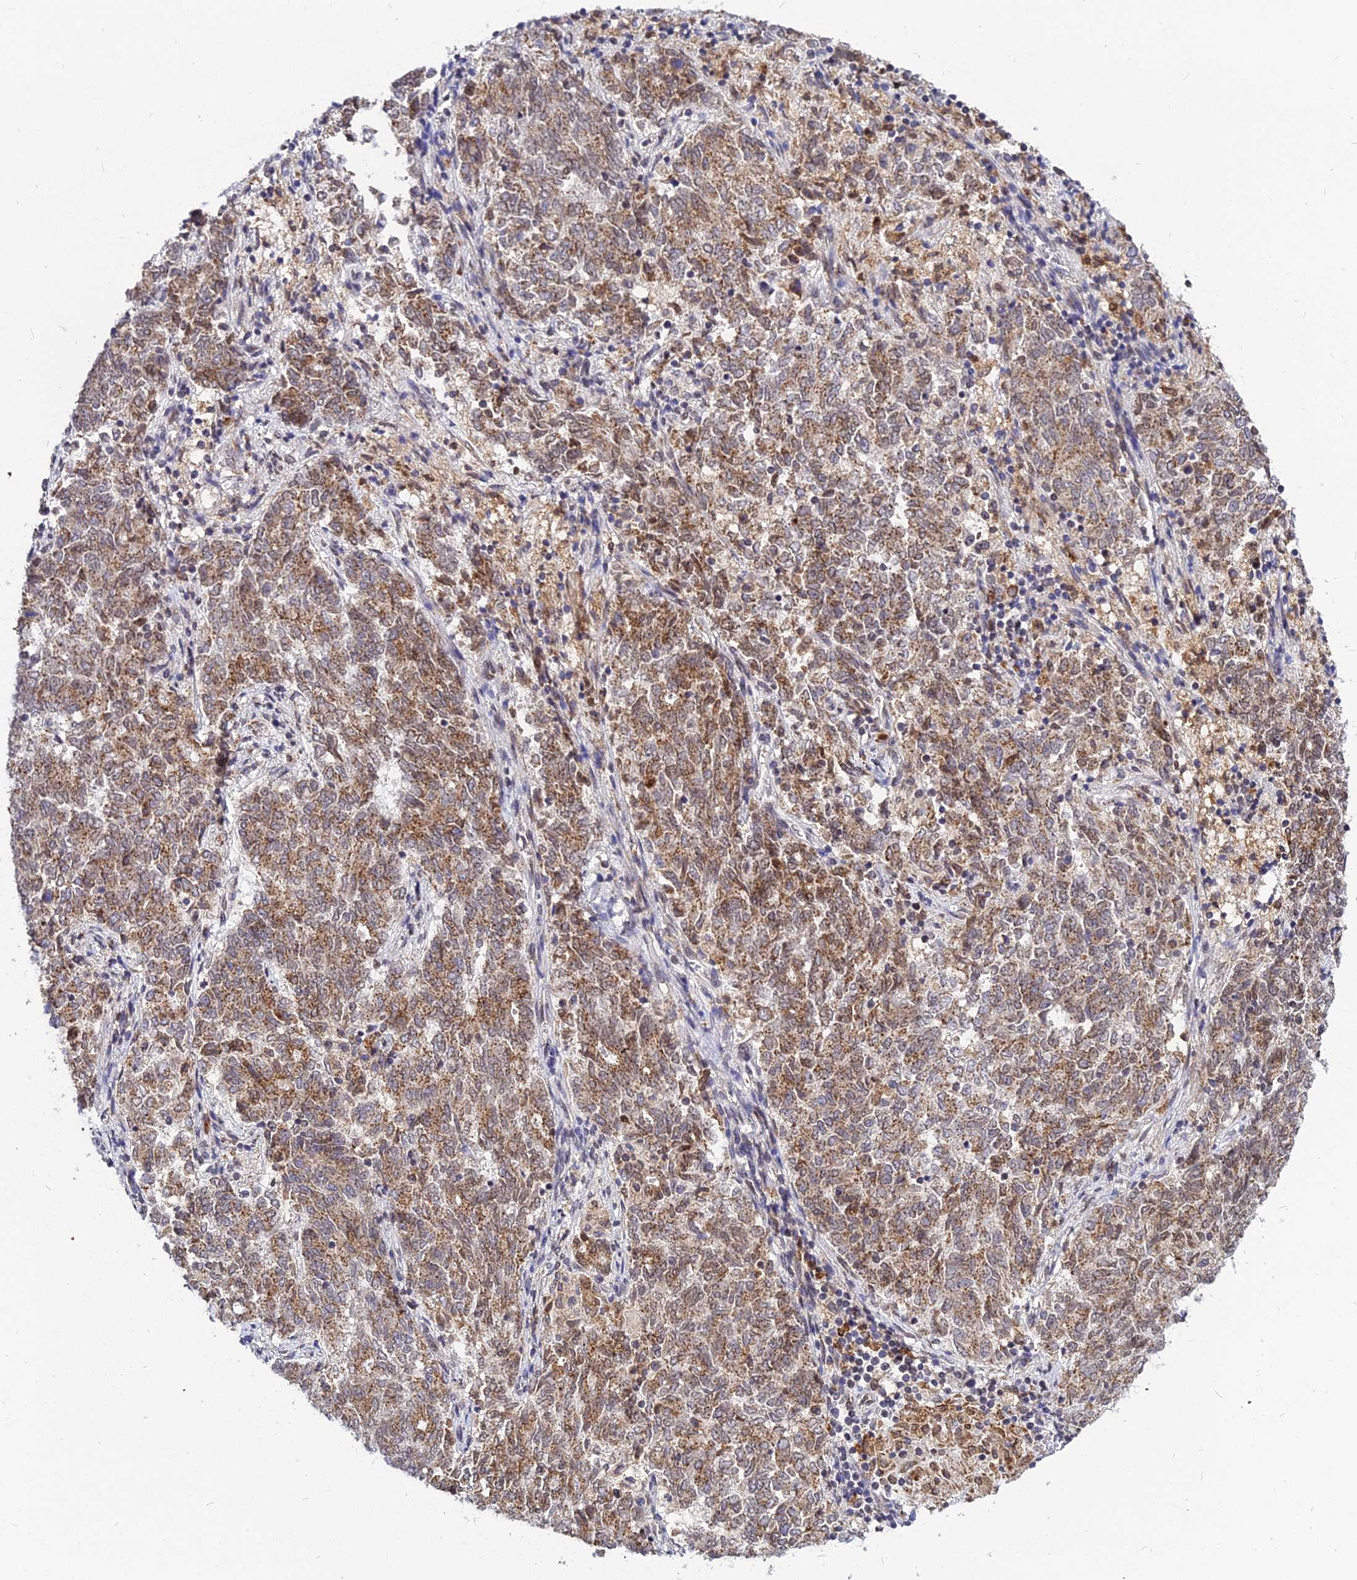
{"staining": {"intensity": "moderate", "quantity": ">75%", "location": "cytoplasmic/membranous"}, "tissue": "endometrial cancer", "cell_type": "Tumor cells", "image_type": "cancer", "snomed": [{"axis": "morphology", "description": "Adenocarcinoma, NOS"}, {"axis": "topography", "description": "Endometrium"}], "caption": "Immunohistochemistry (IHC) (DAB) staining of endometrial adenocarcinoma displays moderate cytoplasmic/membranous protein expression in approximately >75% of tumor cells. (Brightfield microscopy of DAB IHC at high magnification).", "gene": "RNF121", "patient": {"sex": "female", "age": 80}}